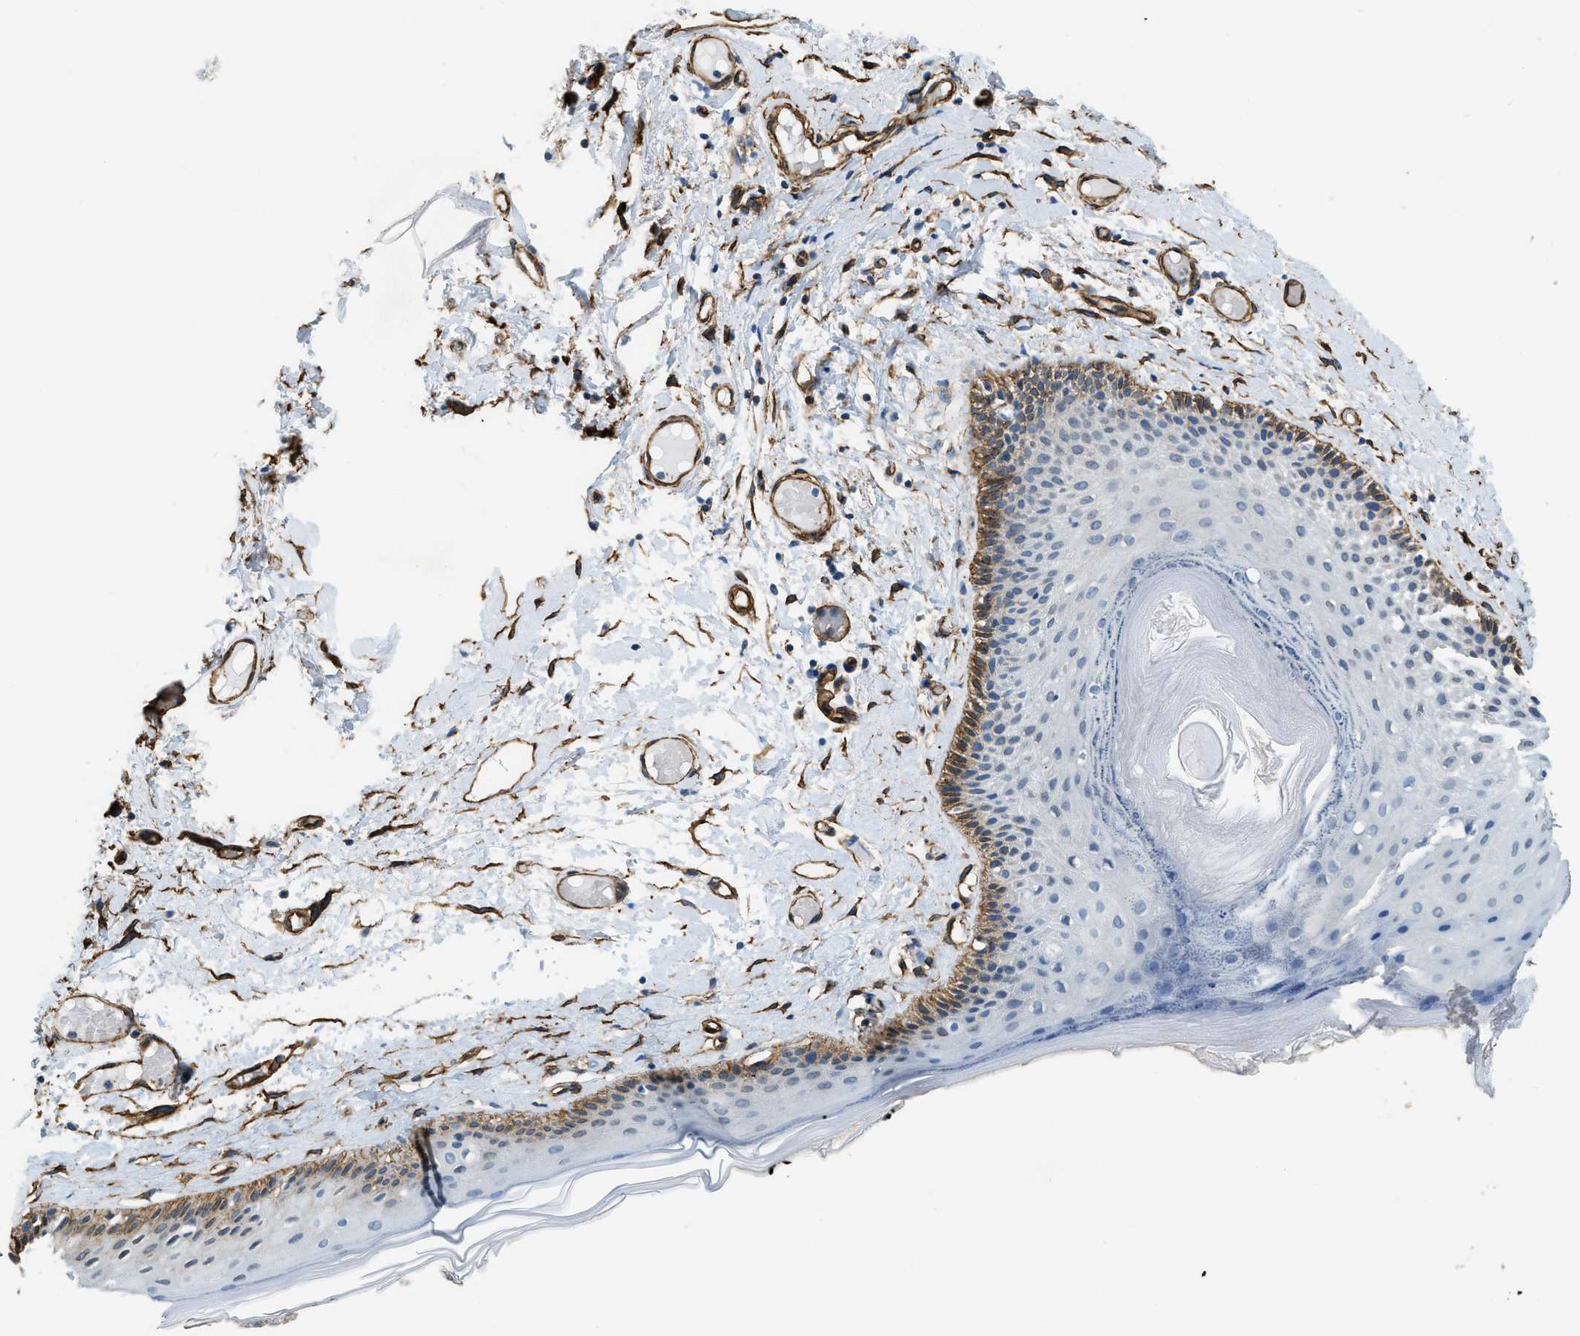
{"staining": {"intensity": "moderate", "quantity": "25%-75%", "location": "cytoplasmic/membranous"}, "tissue": "skin", "cell_type": "Epidermal cells", "image_type": "normal", "snomed": [{"axis": "morphology", "description": "Normal tissue, NOS"}, {"axis": "topography", "description": "Vulva"}], "caption": "Immunohistochemical staining of normal human skin reveals medium levels of moderate cytoplasmic/membranous expression in approximately 25%-75% of epidermal cells. (IHC, brightfield microscopy, high magnification).", "gene": "TMEM43", "patient": {"sex": "female", "age": 73}}